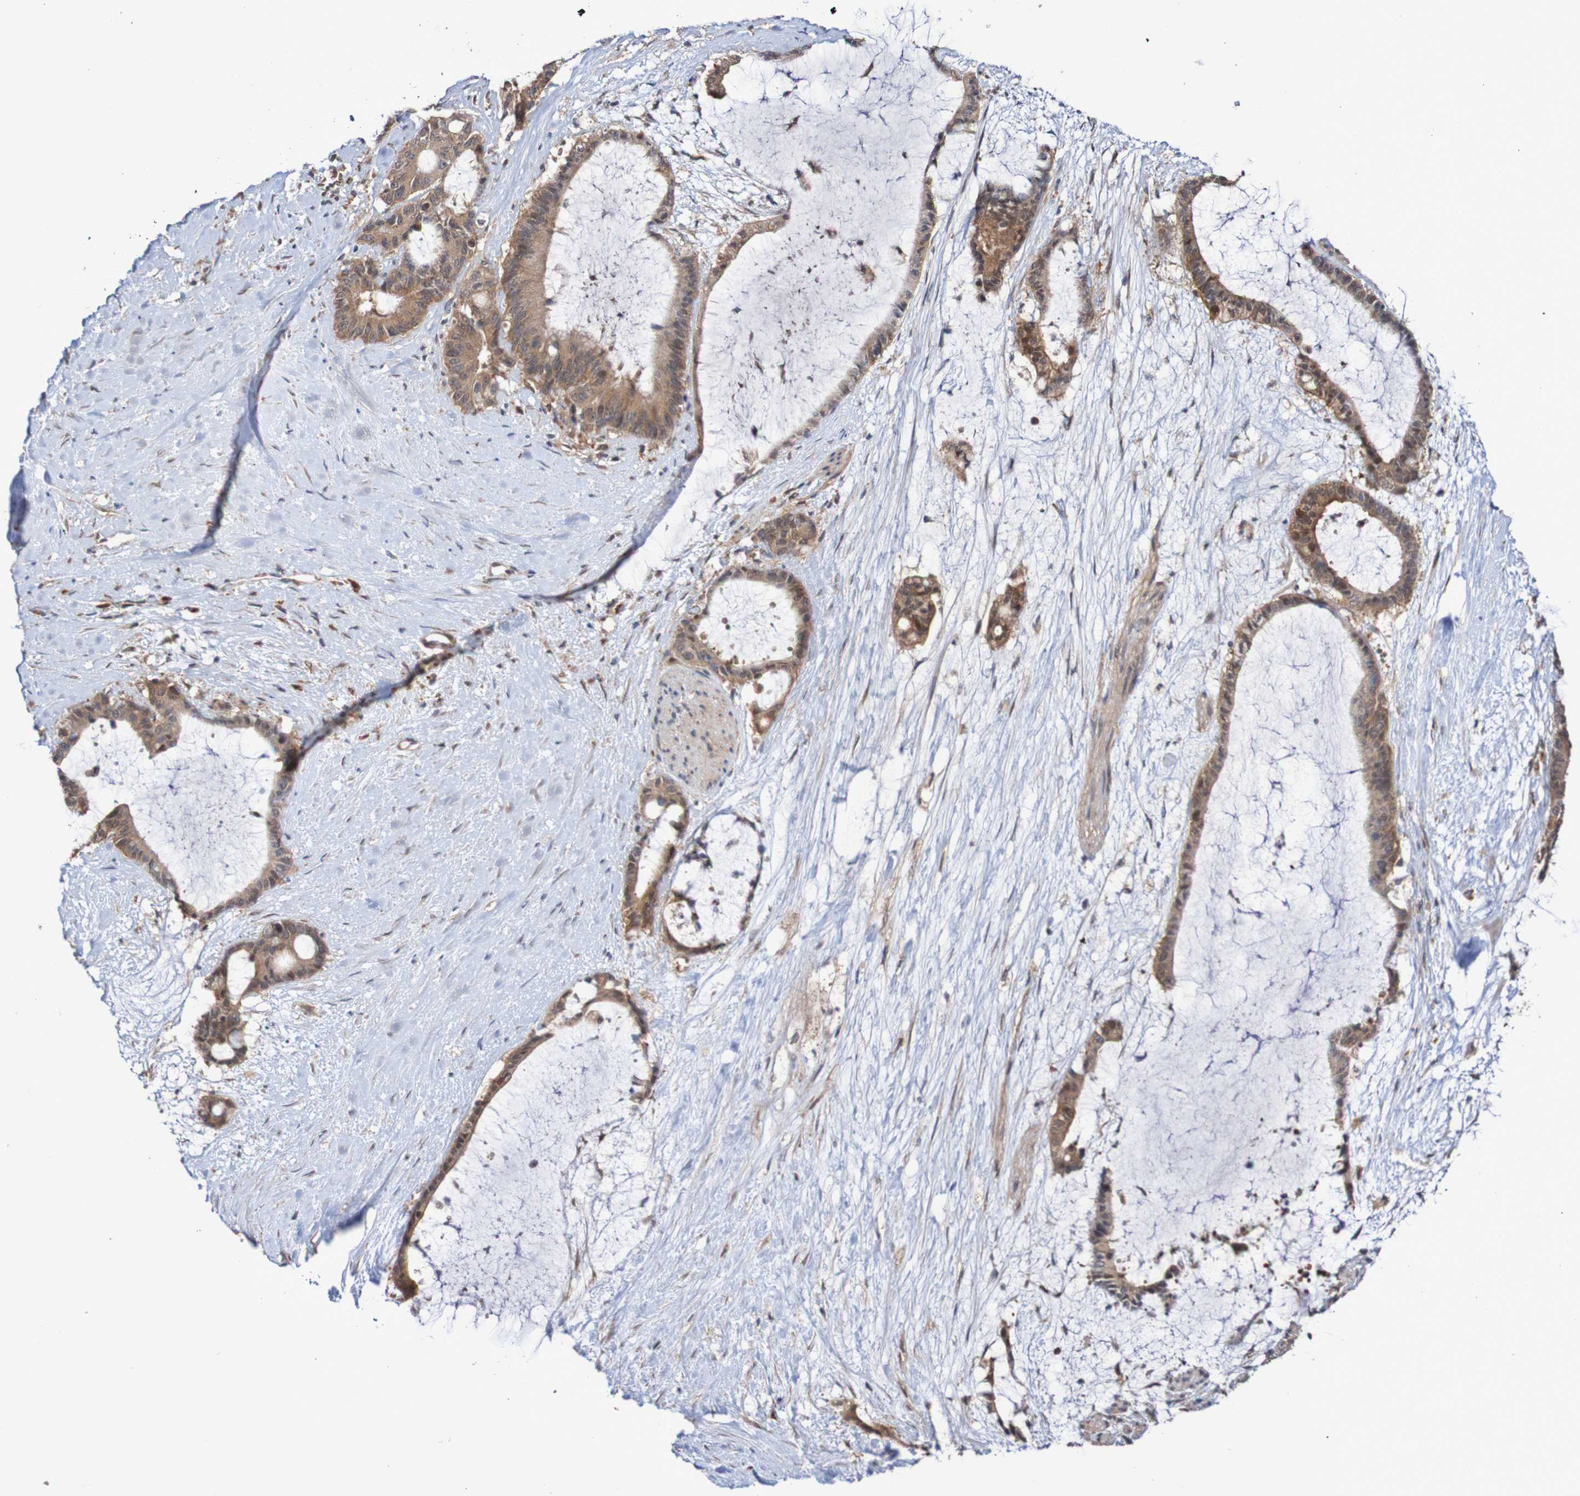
{"staining": {"intensity": "moderate", "quantity": ">75%", "location": "cytoplasmic/membranous"}, "tissue": "liver cancer", "cell_type": "Tumor cells", "image_type": "cancer", "snomed": [{"axis": "morphology", "description": "Cholangiocarcinoma"}, {"axis": "topography", "description": "Liver"}], "caption": "A brown stain labels moderate cytoplasmic/membranous expression of a protein in liver cholangiocarcinoma tumor cells.", "gene": "PHPT1", "patient": {"sex": "female", "age": 73}}